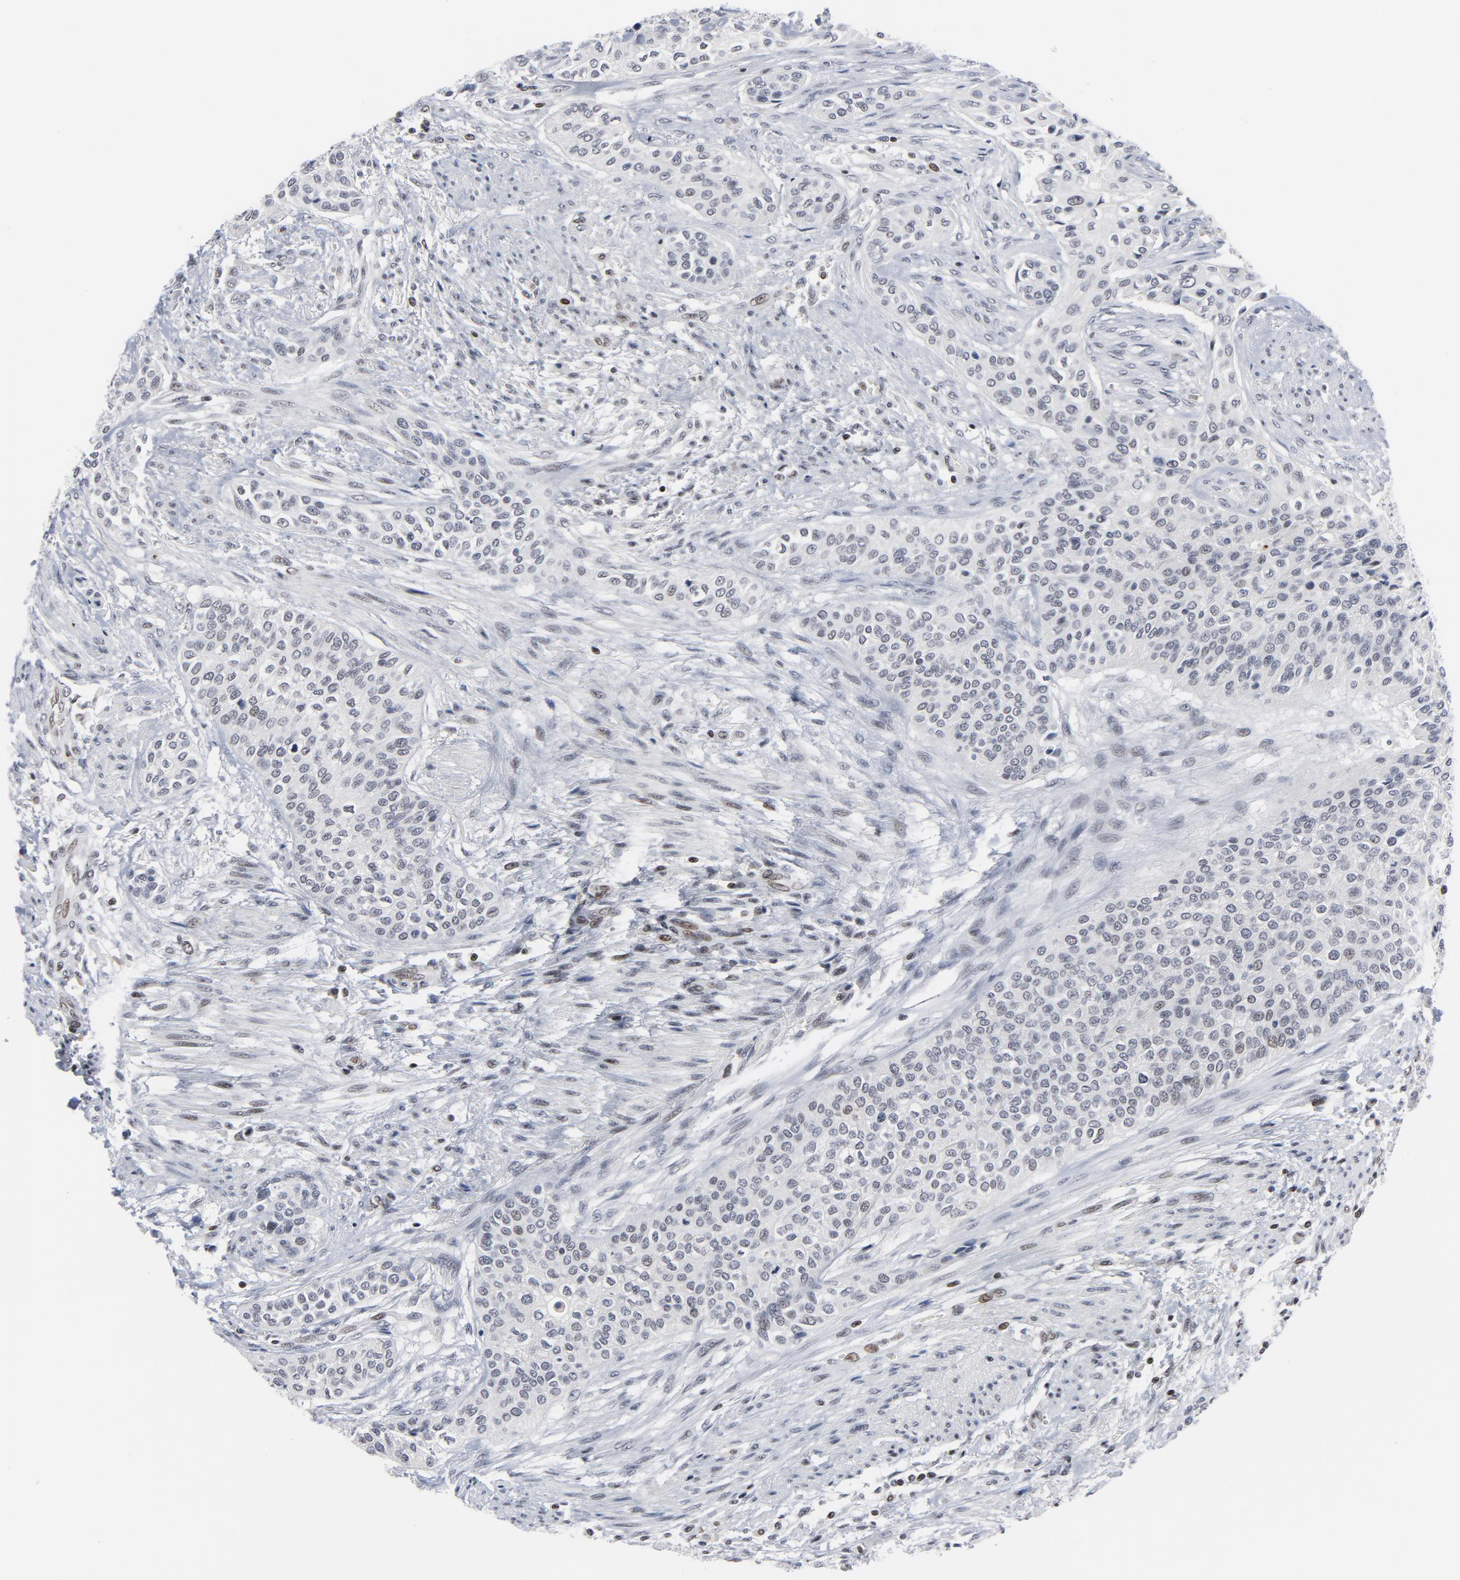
{"staining": {"intensity": "negative", "quantity": "none", "location": "none"}, "tissue": "urothelial cancer", "cell_type": "Tumor cells", "image_type": "cancer", "snomed": [{"axis": "morphology", "description": "Urothelial carcinoma, High grade"}, {"axis": "topography", "description": "Urinary bladder"}], "caption": "IHC of high-grade urothelial carcinoma reveals no staining in tumor cells. Brightfield microscopy of immunohistochemistry stained with DAB (3,3'-diaminobenzidine) (brown) and hematoxylin (blue), captured at high magnification.", "gene": "GABPA", "patient": {"sex": "male", "age": 74}}